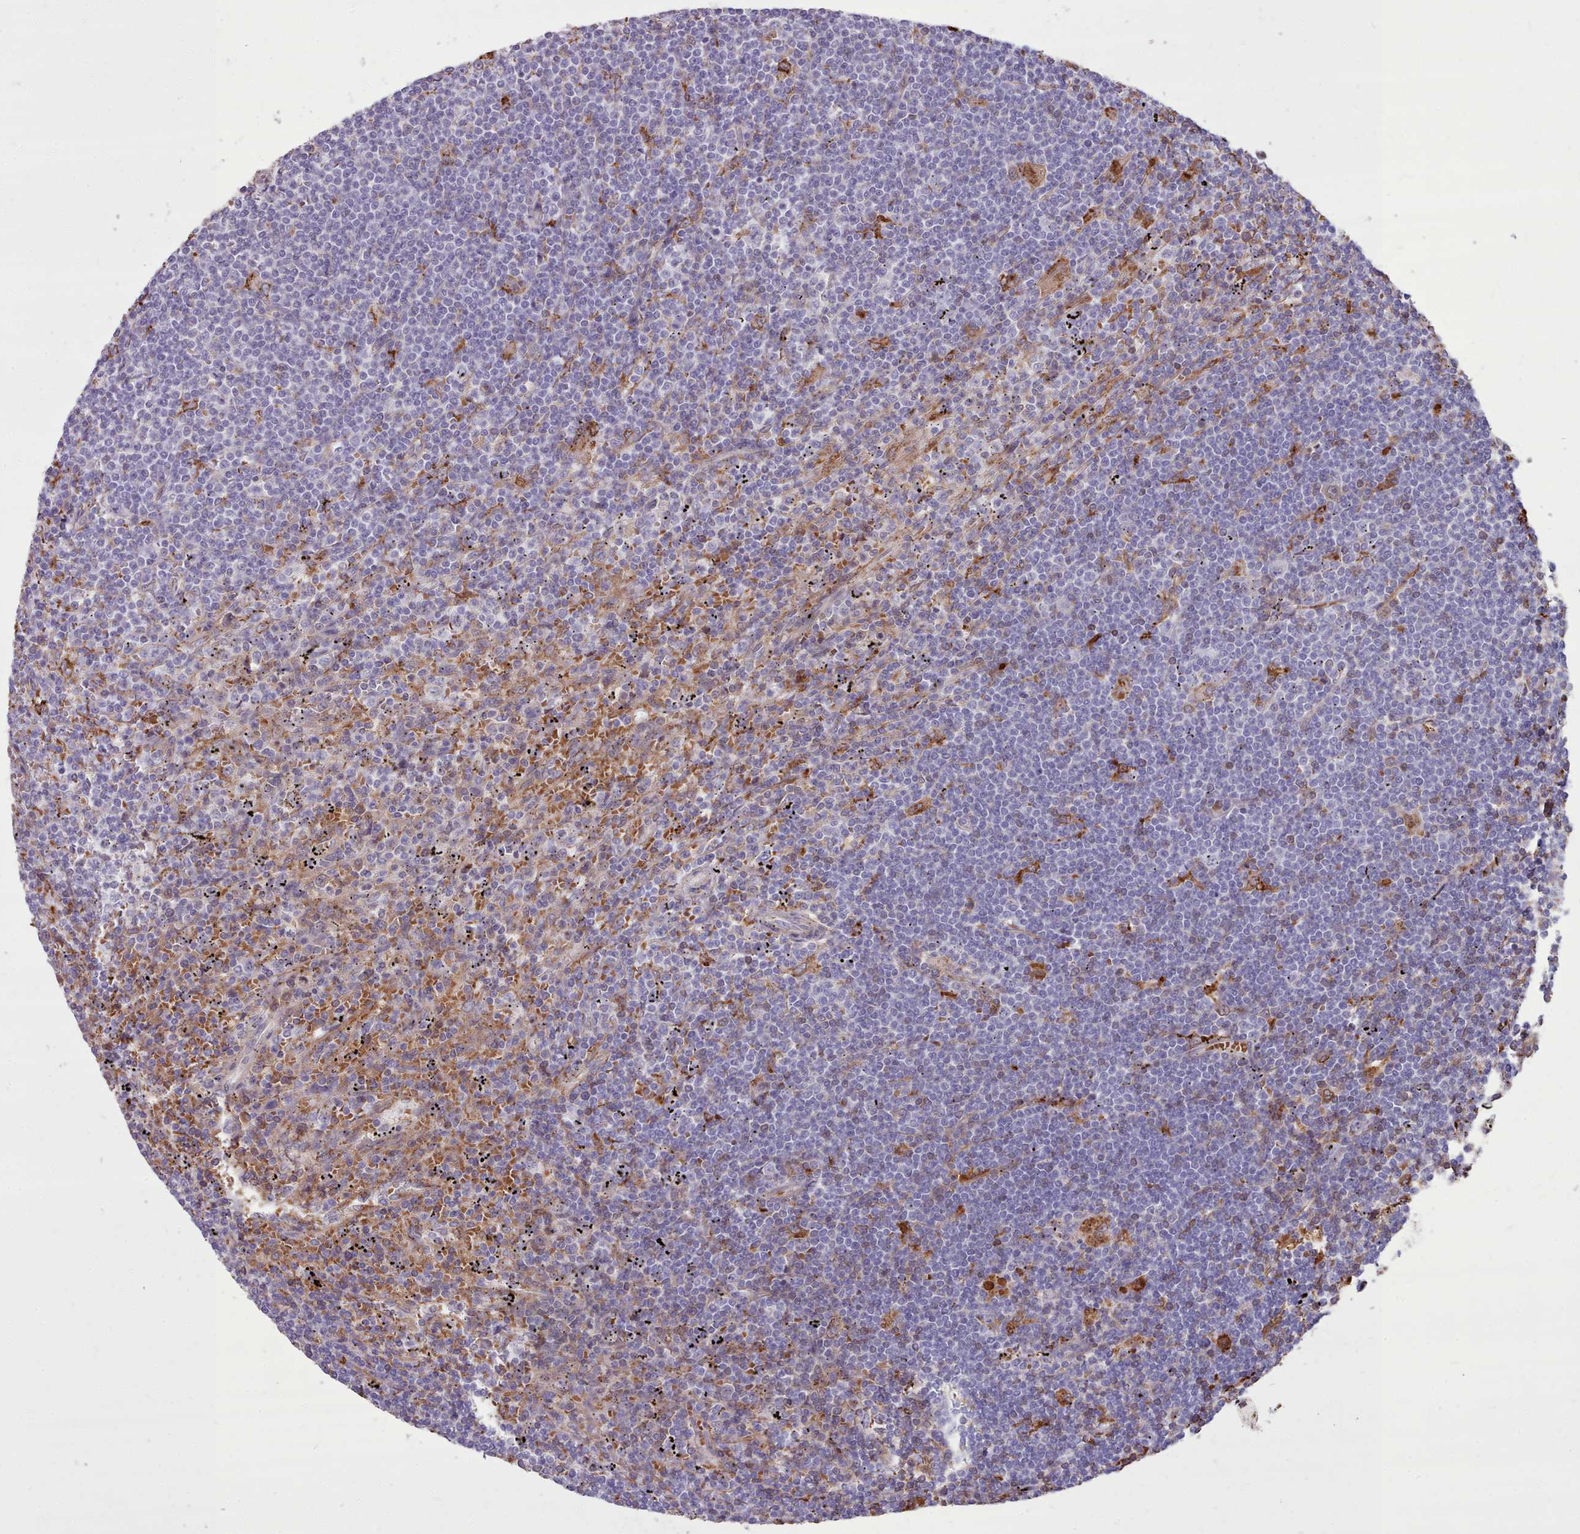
{"staining": {"intensity": "negative", "quantity": "none", "location": "none"}, "tissue": "lymphoma", "cell_type": "Tumor cells", "image_type": "cancer", "snomed": [{"axis": "morphology", "description": "Malignant lymphoma, non-Hodgkin's type, Low grade"}, {"axis": "topography", "description": "Spleen"}], "caption": "A photomicrograph of human low-grade malignant lymphoma, non-Hodgkin's type is negative for staining in tumor cells.", "gene": "PACSIN3", "patient": {"sex": "male", "age": 76}}